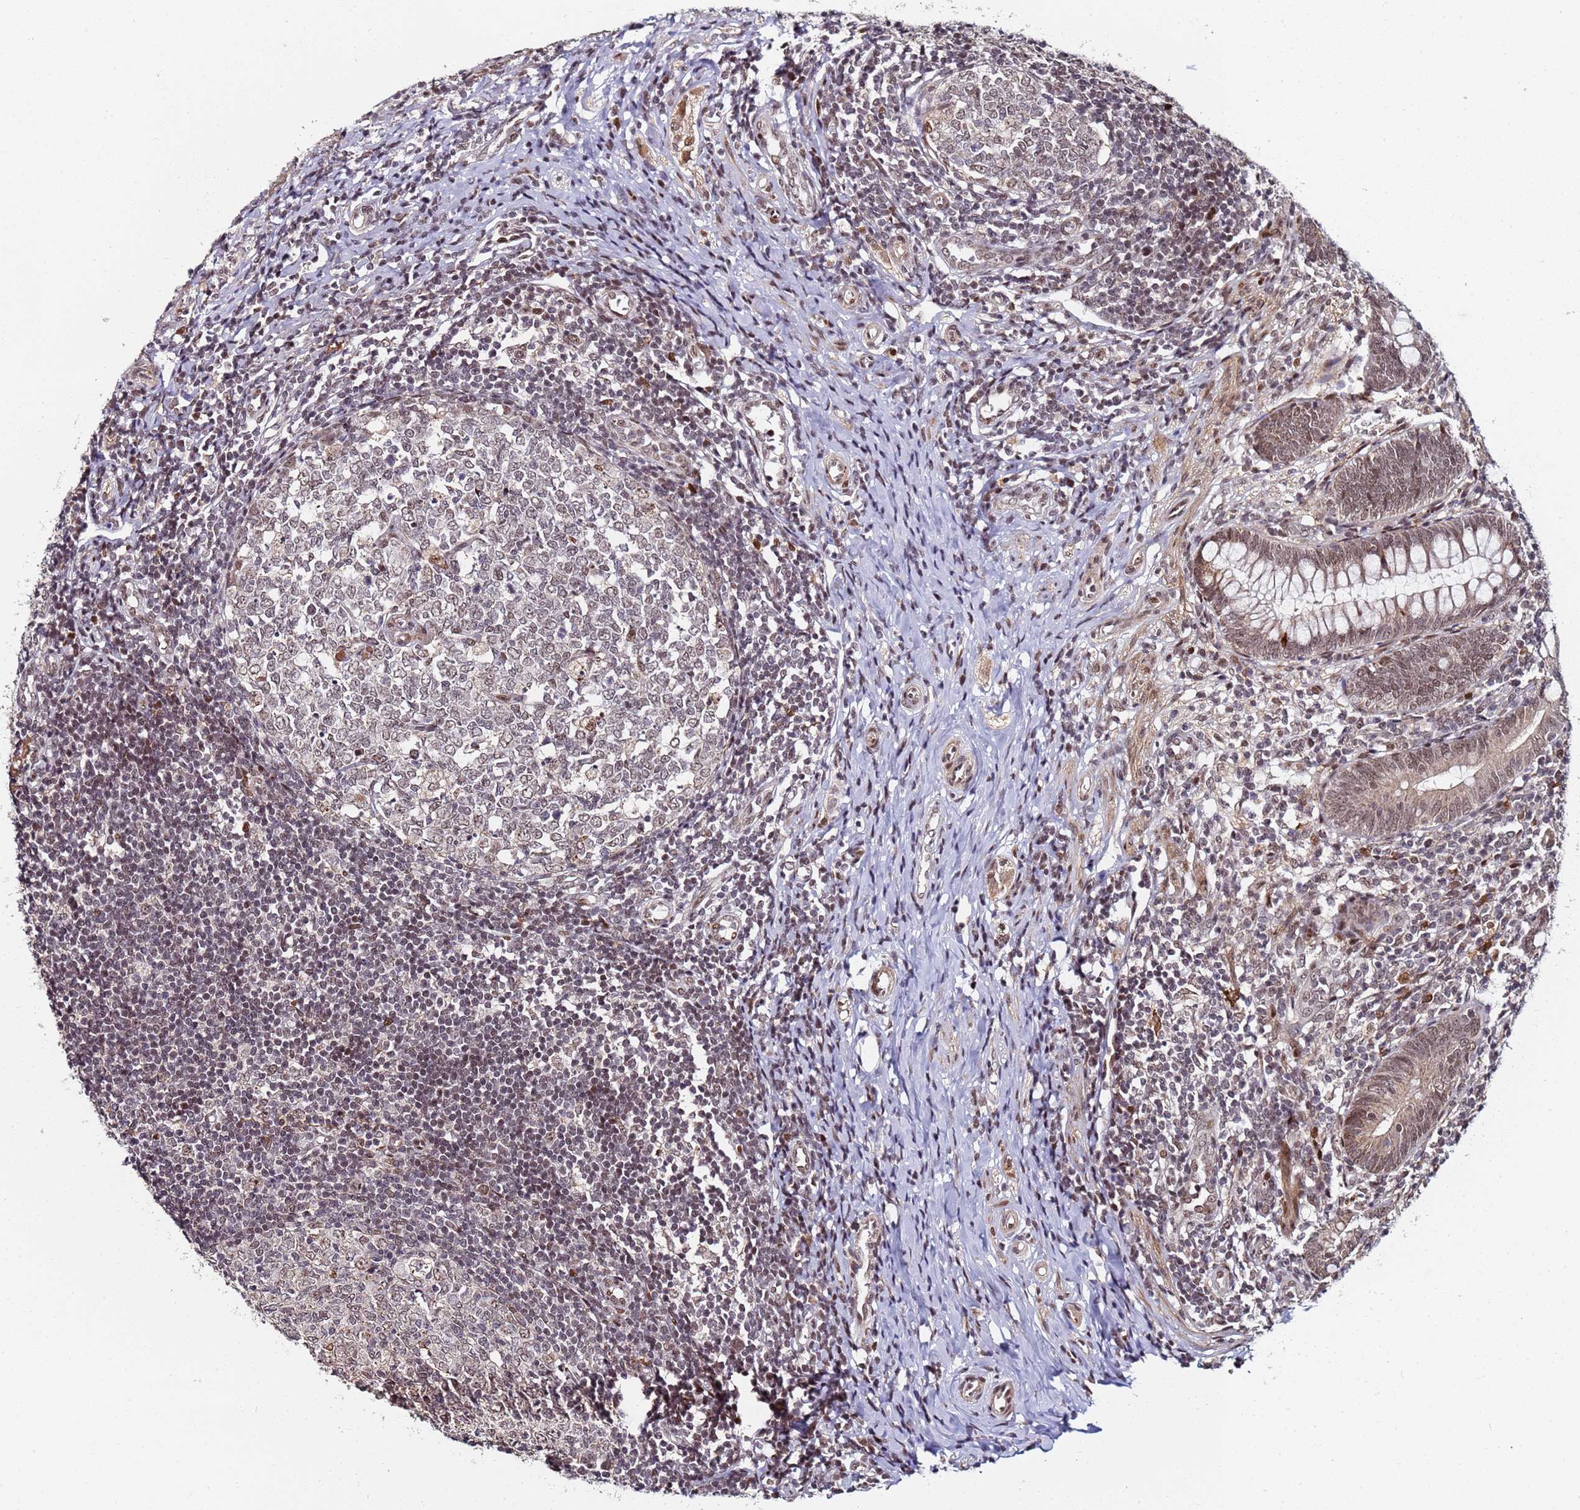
{"staining": {"intensity": "moderate", "quantity": ">75%", "location": "cytoplasmic/membranous,nuclear"}, "tissue": "appendix", "cell_type": "Glandular cells", "image_type": "normal", "snomed": [{"axis": "morphology", "description": "Normal tissue, NOS"}, {"axis": "topography", "description": "Appendix"}], "caption": "Appendix stained with DAB immunohistochemistry (IHC) displays medium levels of moderate cytoplasmic/membranous,nuclear positivity in about >75% of glandular cells. The staining was performed using DAB, with brown indicating positive protein expression. Nuclei are stained blue with hematoxylin.", "gene": "PPM1H", "patient": {"sex": "male", "age": 14}}